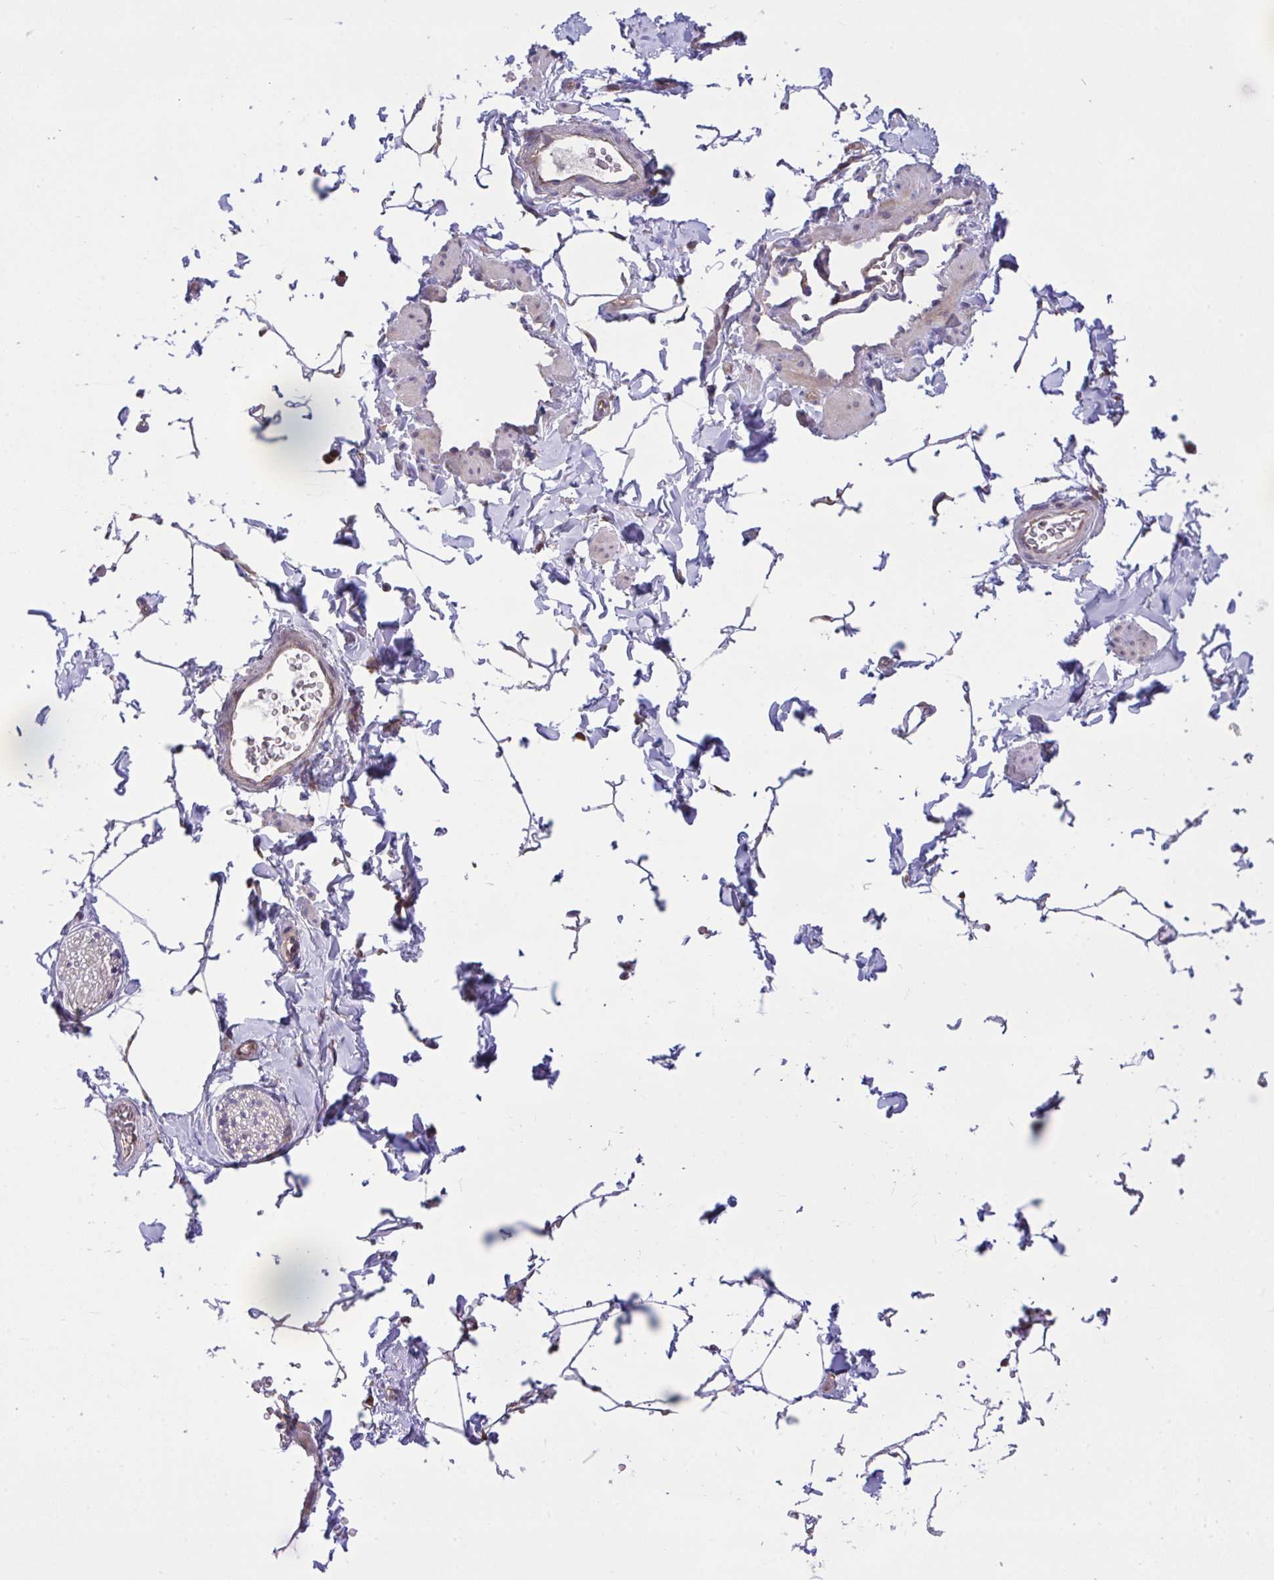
{"staining": {"intensity": "negative", "quantity": "none", "location": "none"}, "tissue": "adipose tissue", "cell_type": "Adipocytes", "image_type": "normal", "snomed": [{"axis": "morphology", "description": "Normal tissue, NOS"}, {"axis": "topography", "description": "Epididymis"}, {"axis": "topography", "description": "Peripheral nerve tissue"}], "caption": "This is an IHC photomicrograph of normal adipose tissue. There is no staining in adipocytes.", "gene": "GRB14", "patient": {"sex": "male", "age": 32}}